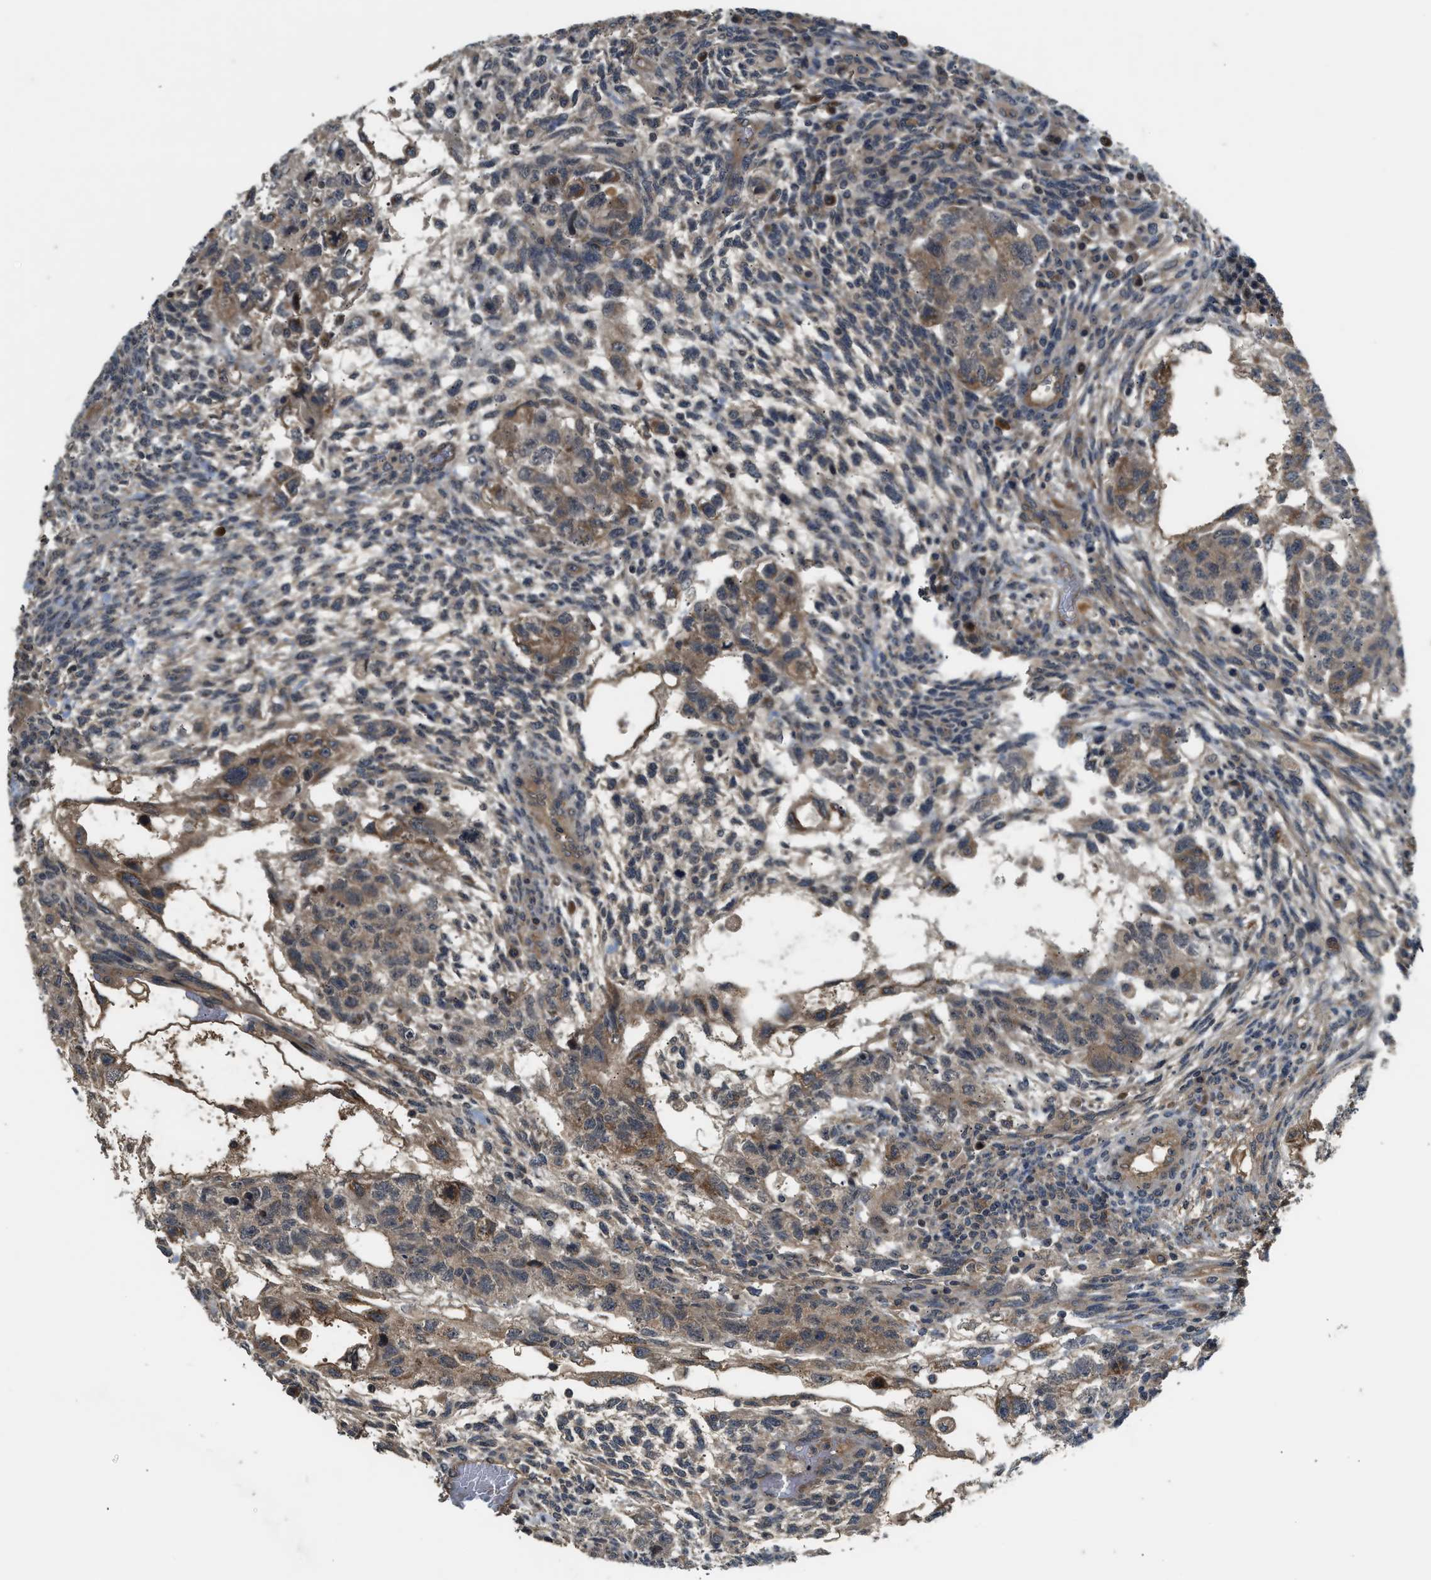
{"staining": {"intensity": "weak", "quantity": ">75%", "location": "cytoplasmic/membranous"}, "tissue": "testis cancer", "cell_type": "Tumor cells", "image_type": "cancer", "snomed": [{"axis": "morphology", "description": "Normal tissue, NOS"}, {"axis": "morphology", "description": "Carcinoma, Embryonal, NOS"}, {"axis": "topography", "description": "Testis"}], "caption": "Human testis cancer stained with a protein marker reveals weak staining in tumor cells.", "gene": "ADCY8", "patient": {"sex": "male", "age": 36}}